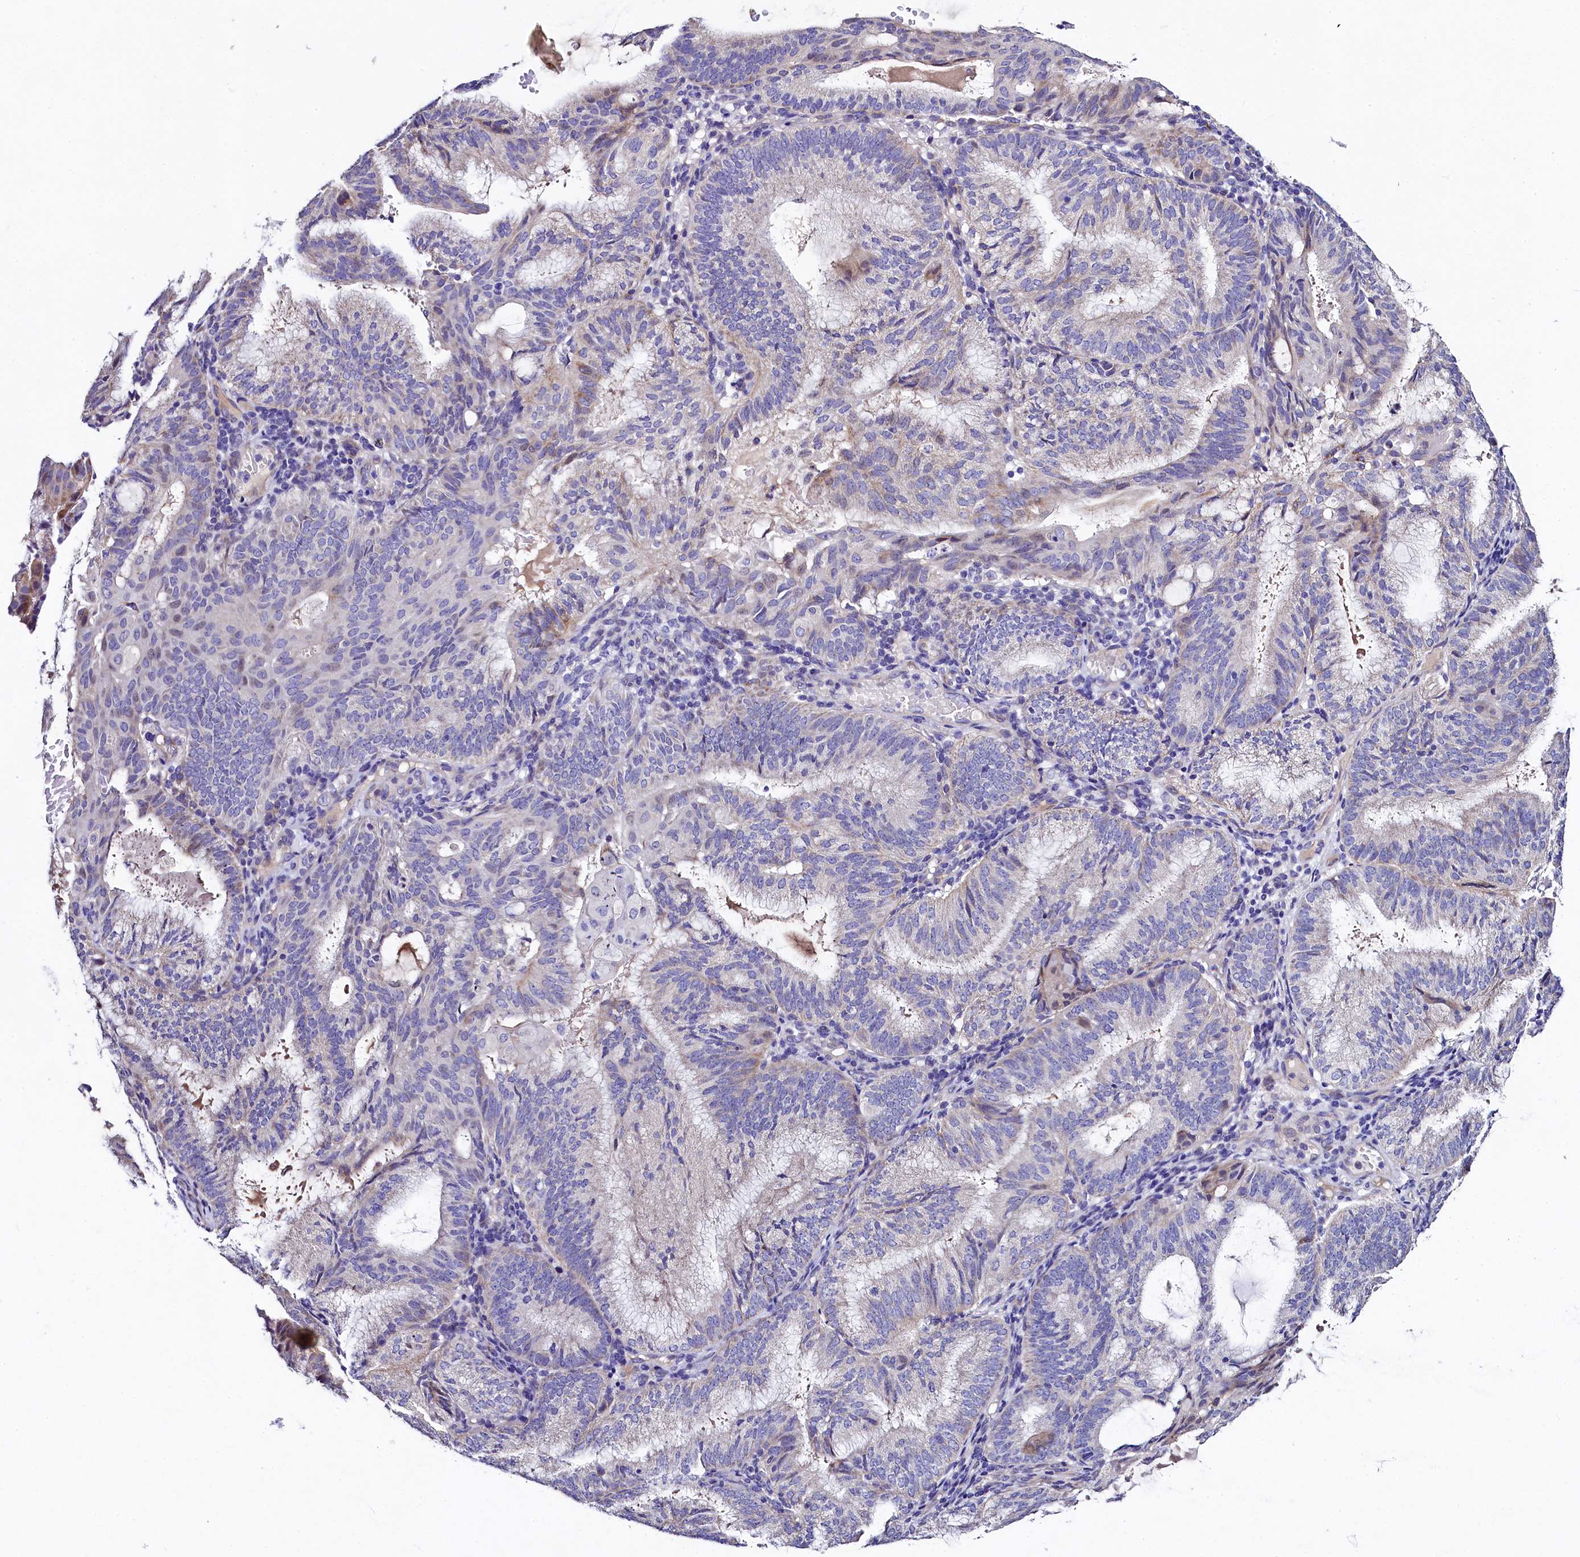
{"staining": {"intensity": "negative", "quantity": "none", "location": "none"}, "tissue": "endometrial cancer", "cell_type": "Tumor cells", "image_type": "cancer", "snomed": [{"axis": "morphology", "description": "Adenocarcinoma, NOS"}, {"axis": "topography", "description": "Endometrium"}], "caption": "DAB (3,3'-diaminobenzidine) immunohistochemical staining of human endometrial adenocarcinoma exhibits no significant expression in tumor cells.", "gene": "FXYD6", "patient": {"sex": "female", "age": 49}}